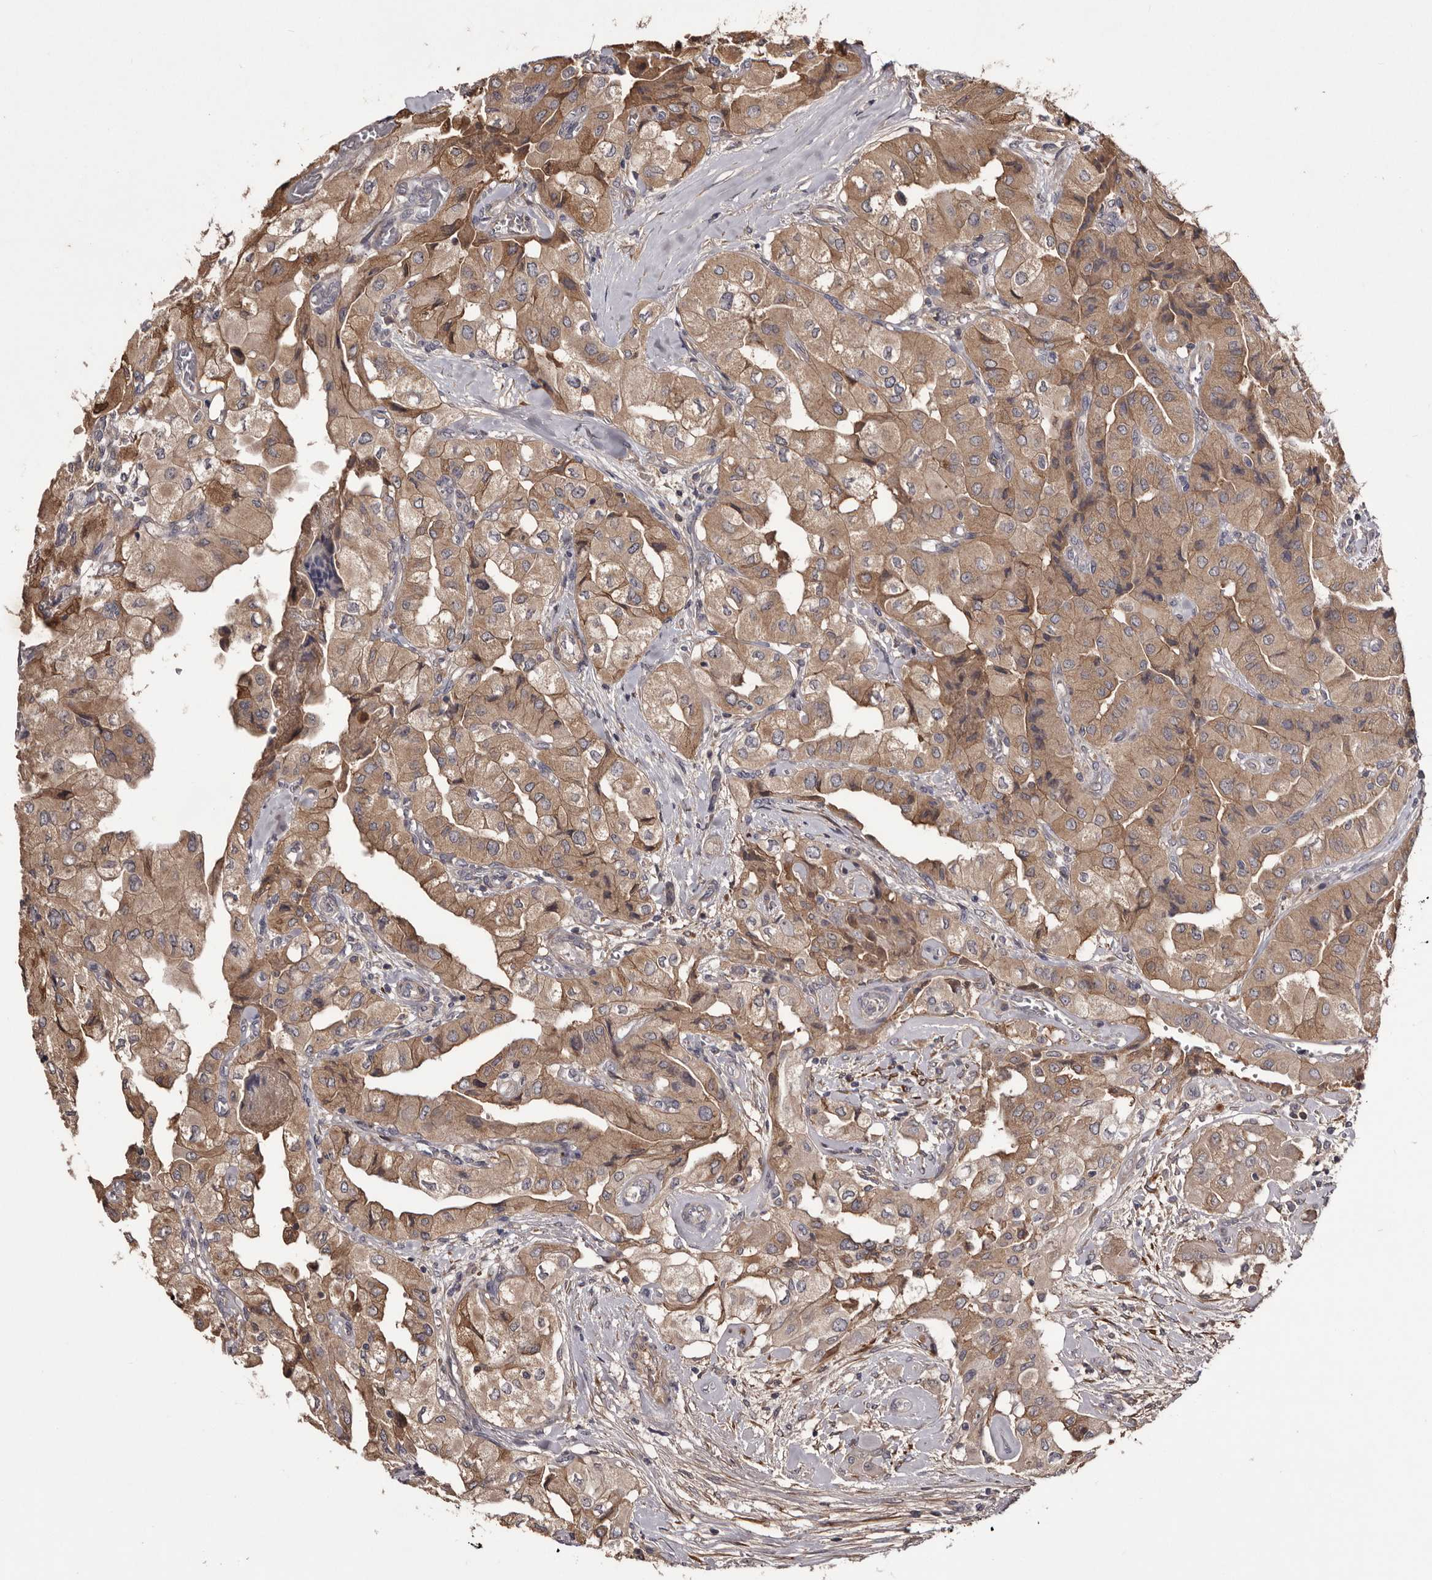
{"staining": {"intensity": "moderate", "quantity": ">75%", "location": "cytoplasmic/membranous"}, "tissue": "thyroid cancer", "cell_type": "Tumor cells", "image_type": "cancer", "snomed": [{"axis": "morphology", "description": "Papillary adenocarcinoma, NOS"}, {"axis": "topography", "description": "Thyroid gland"}], "caption": "Immunohistochemistry (IHC) histopathology image of neoplastic tissue: thyroid papillary adenocarcinoma stained using immunohistochemistry (IHC) exhibits medium levels of moderate protein expression localized specifically in the cytoplasmic/membranous of tumor cells, appearing as a cytoplasmic/membranous brown color.", "gene": "CYP1B1", "patient": {"sex": "female", "age": 59}}